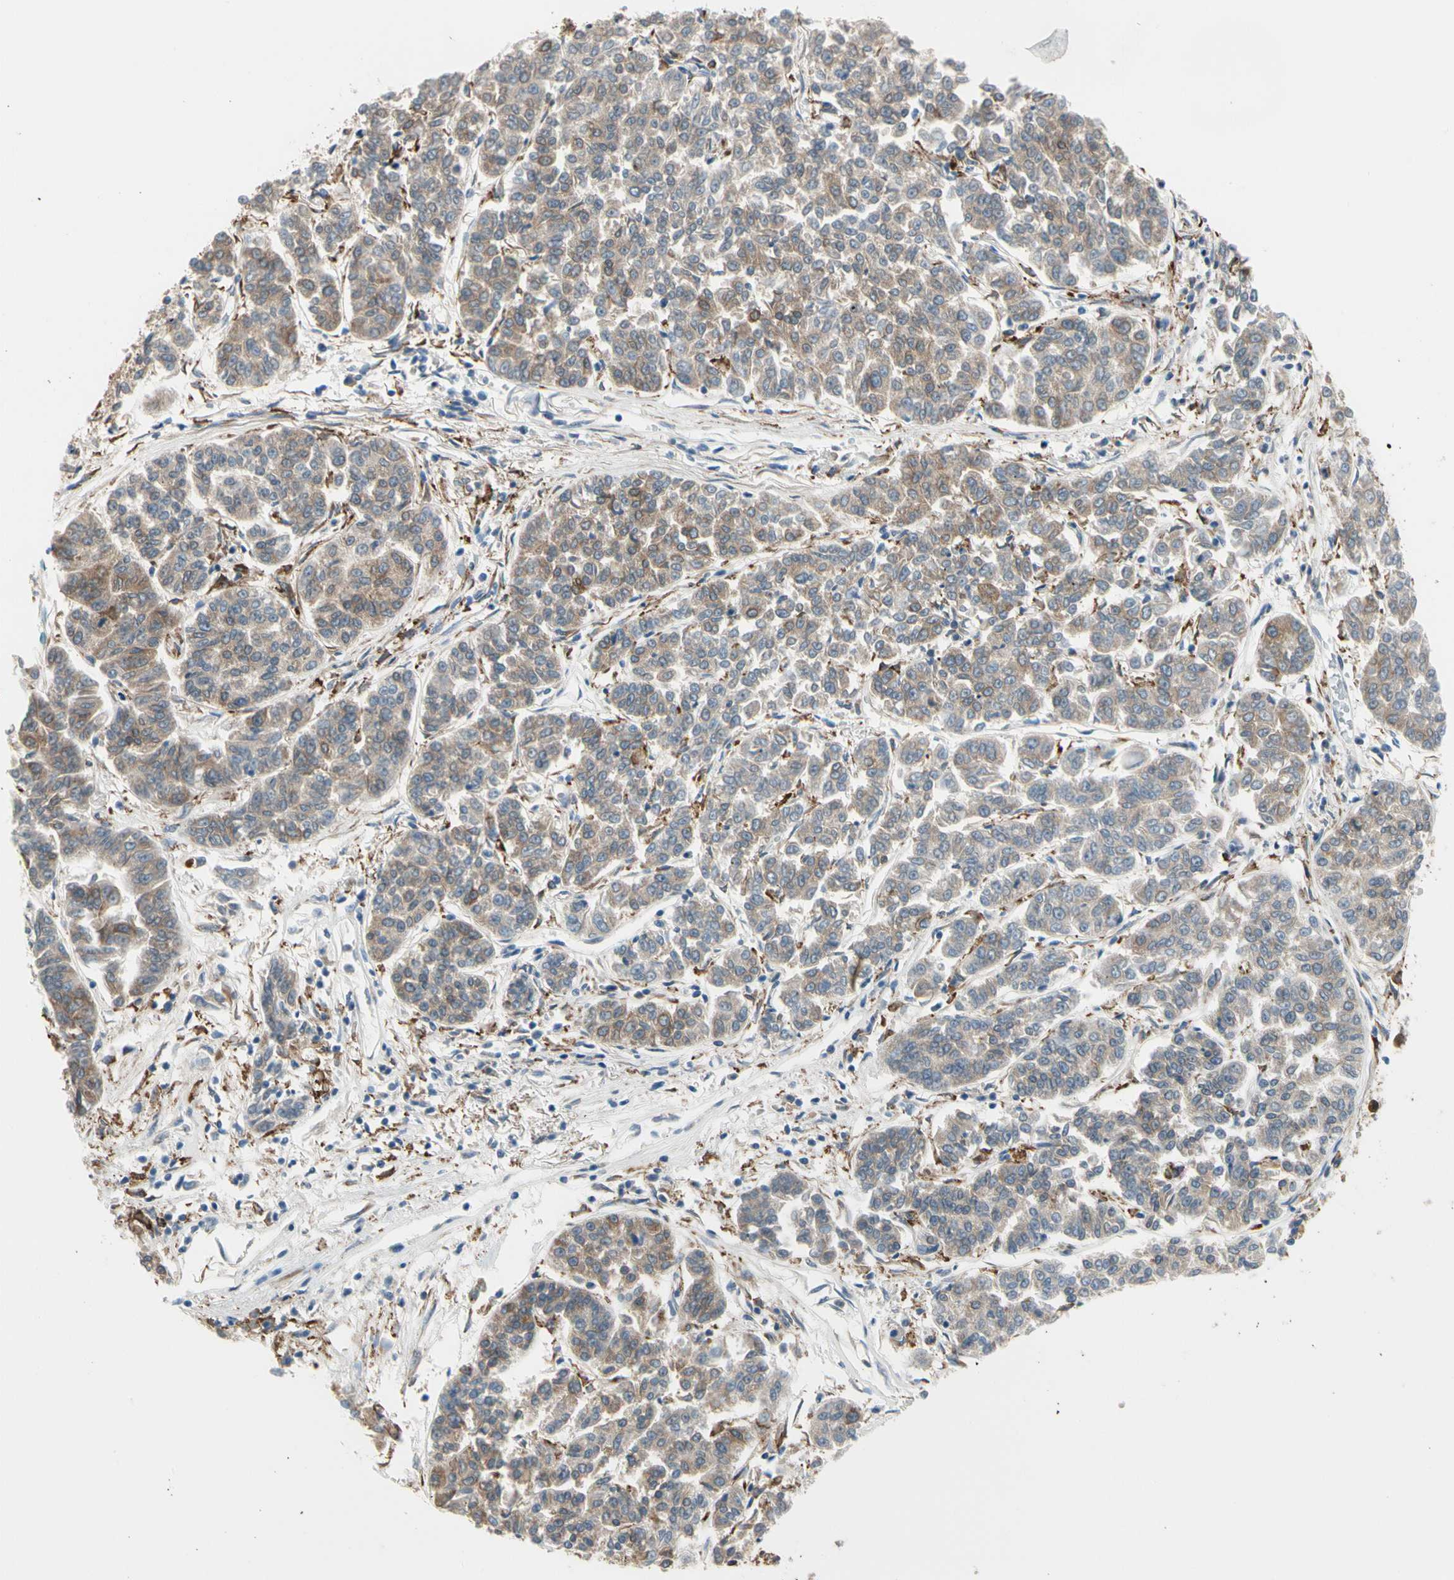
{"staining": {"intensity": "weak", "quantity": "25%-75%", "location": "cytoplasmic/membranous"}, "tissue": "lung cancer", "cell_type": "Tumor cells", "image_type": "cancer", "snomed": [{"axis": "morphology", "description": "Adenocarcinoma, NOS"}, {"axis": "topography", "description": "Lung"}], "caption": "Lung adenocarcinoma was stained to show a protein in brown. There is low levels of weak cytoplasmic/membranous positivity in about 25%-75% of tumor cells. Nuclei are stained in blue.", "gene": "LRPAP1", "patient": {"sex": "male", "age": 84}}